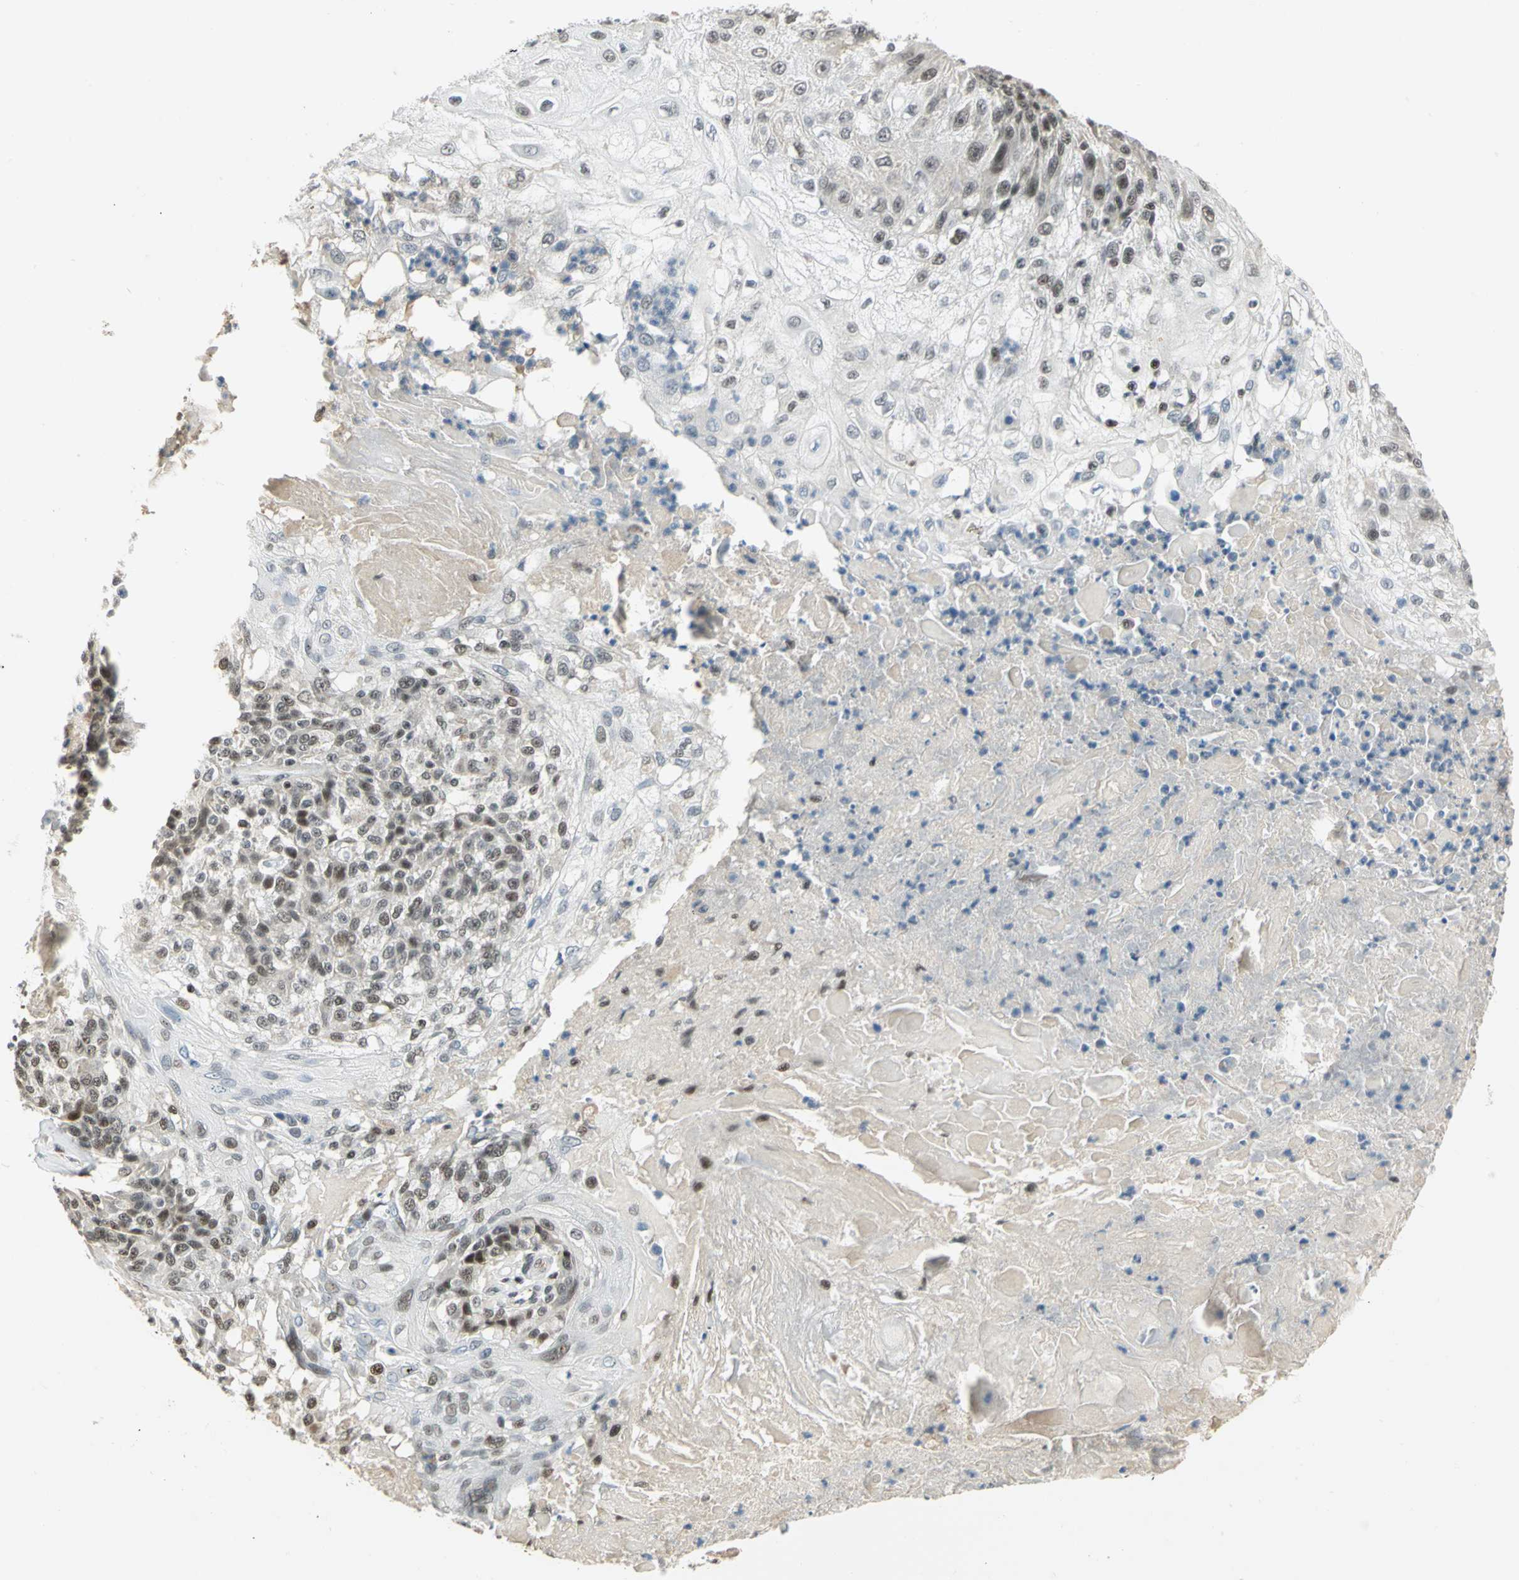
{"staining": {"intensity": "moderate", "quantity": ">75%", "location": "nuclear"}, "tissue": "skin cancer", "cell_type": "Tumor cells", "image_type": "cancer", "snomed": [{"axis": "morphology", "description": "Normal tissue, NOS"}, {"axis": "morphology", "description": "Squamous cell carcinoma, NOS"}, {"axis": "topography", "description": "Skin"}], "caption": "High-power microscopy captured an IHC micrograph of squamous cell carcinoma (skin), revealing moderate nuclear positivity in about >75% of tumor cells. The protein is shown in brown color, while the nuclei are stained blue.", "gene": "CCNT1", "patient": {"sex": "female", "age": 83}}